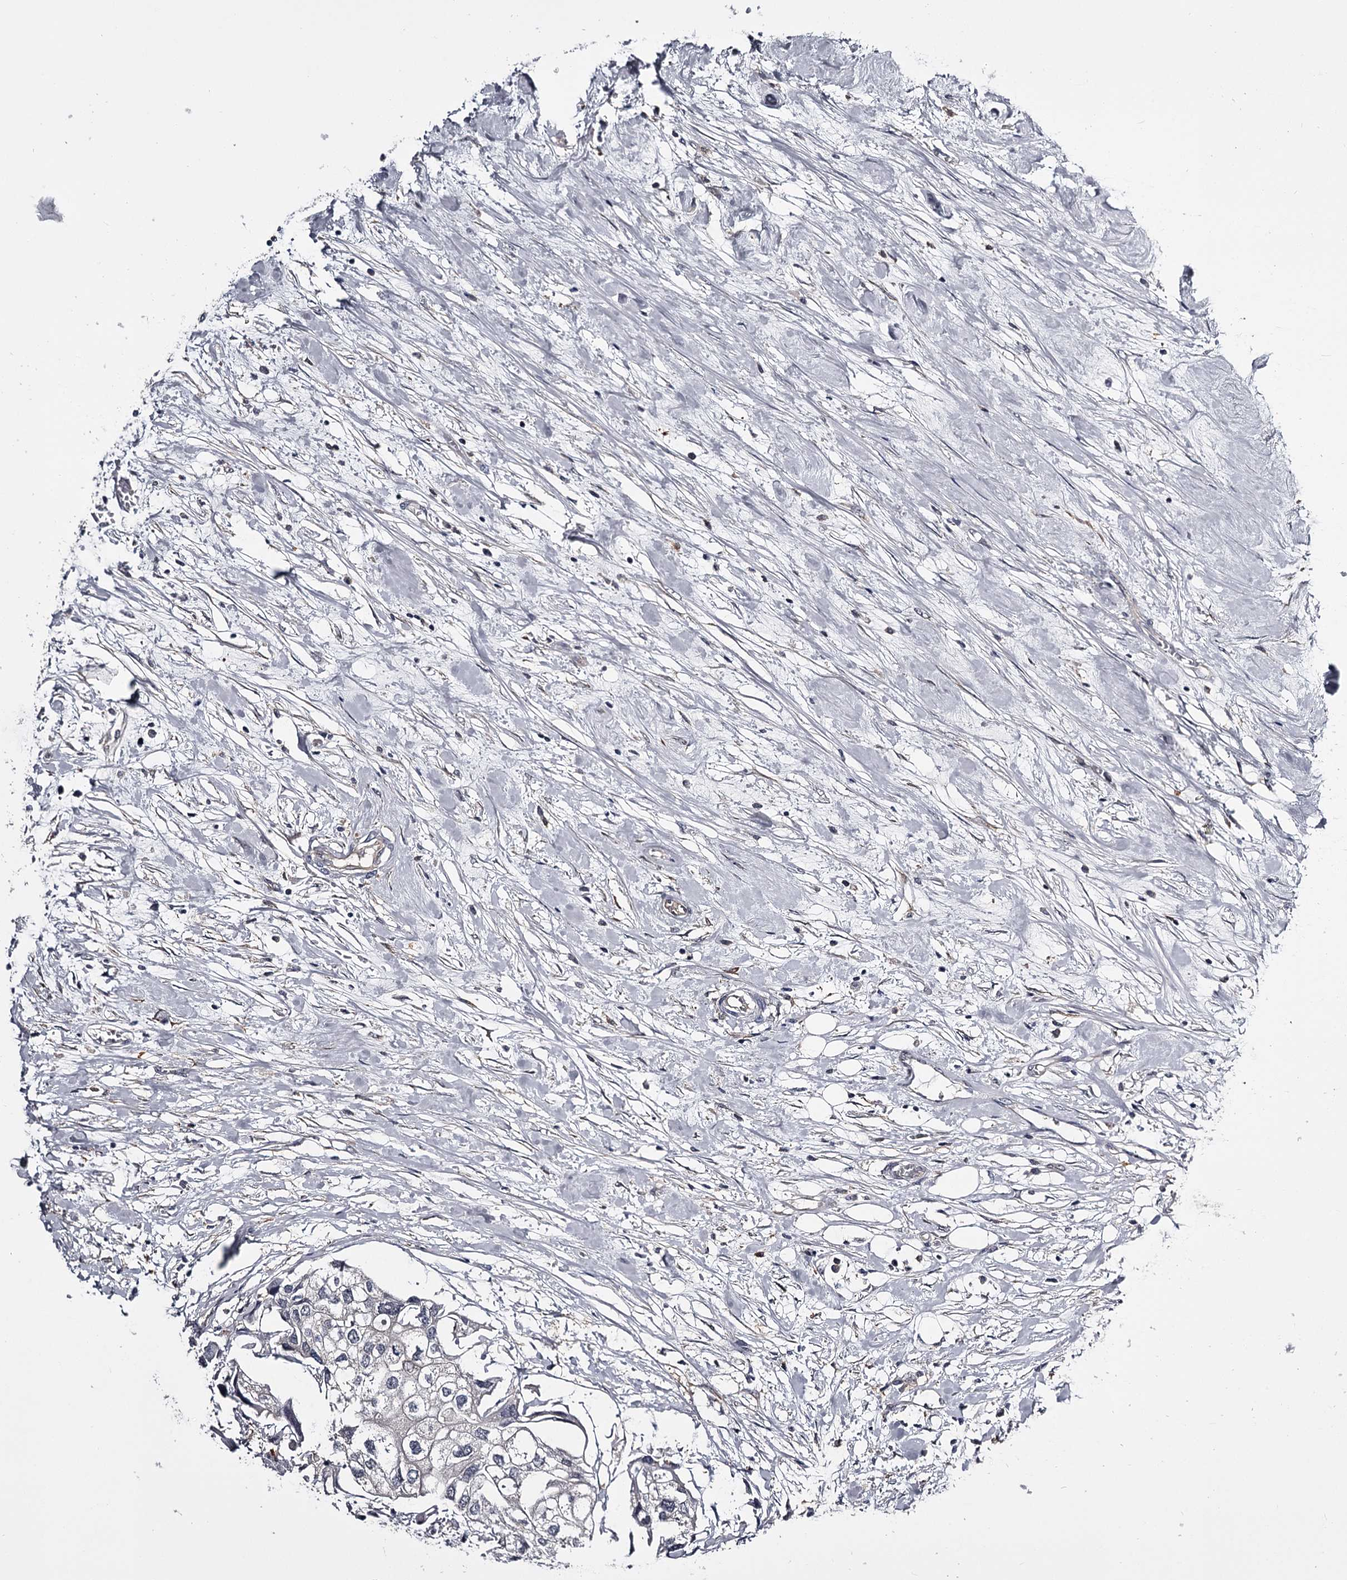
{"staining": {"intensity": "negative", "quantity": "none", "location": "none"}, "tissue": "urothelial cancer", "cell_type": "Tumor cells", "image_type": "cancer", "snomed": [{"axis": "morphology", "description": "Urothelial carcinoma, High grade"}, {"axis": "topography", "description": "Urinary bladder"}], "caption": "This is an immunohistochemistry (IHC) micrograph of human high-grade urothelial carcinoma. There is no expression in tumor cells.", "gene": "GSTO1", "patient": {"sex": "male", "age": 64}}